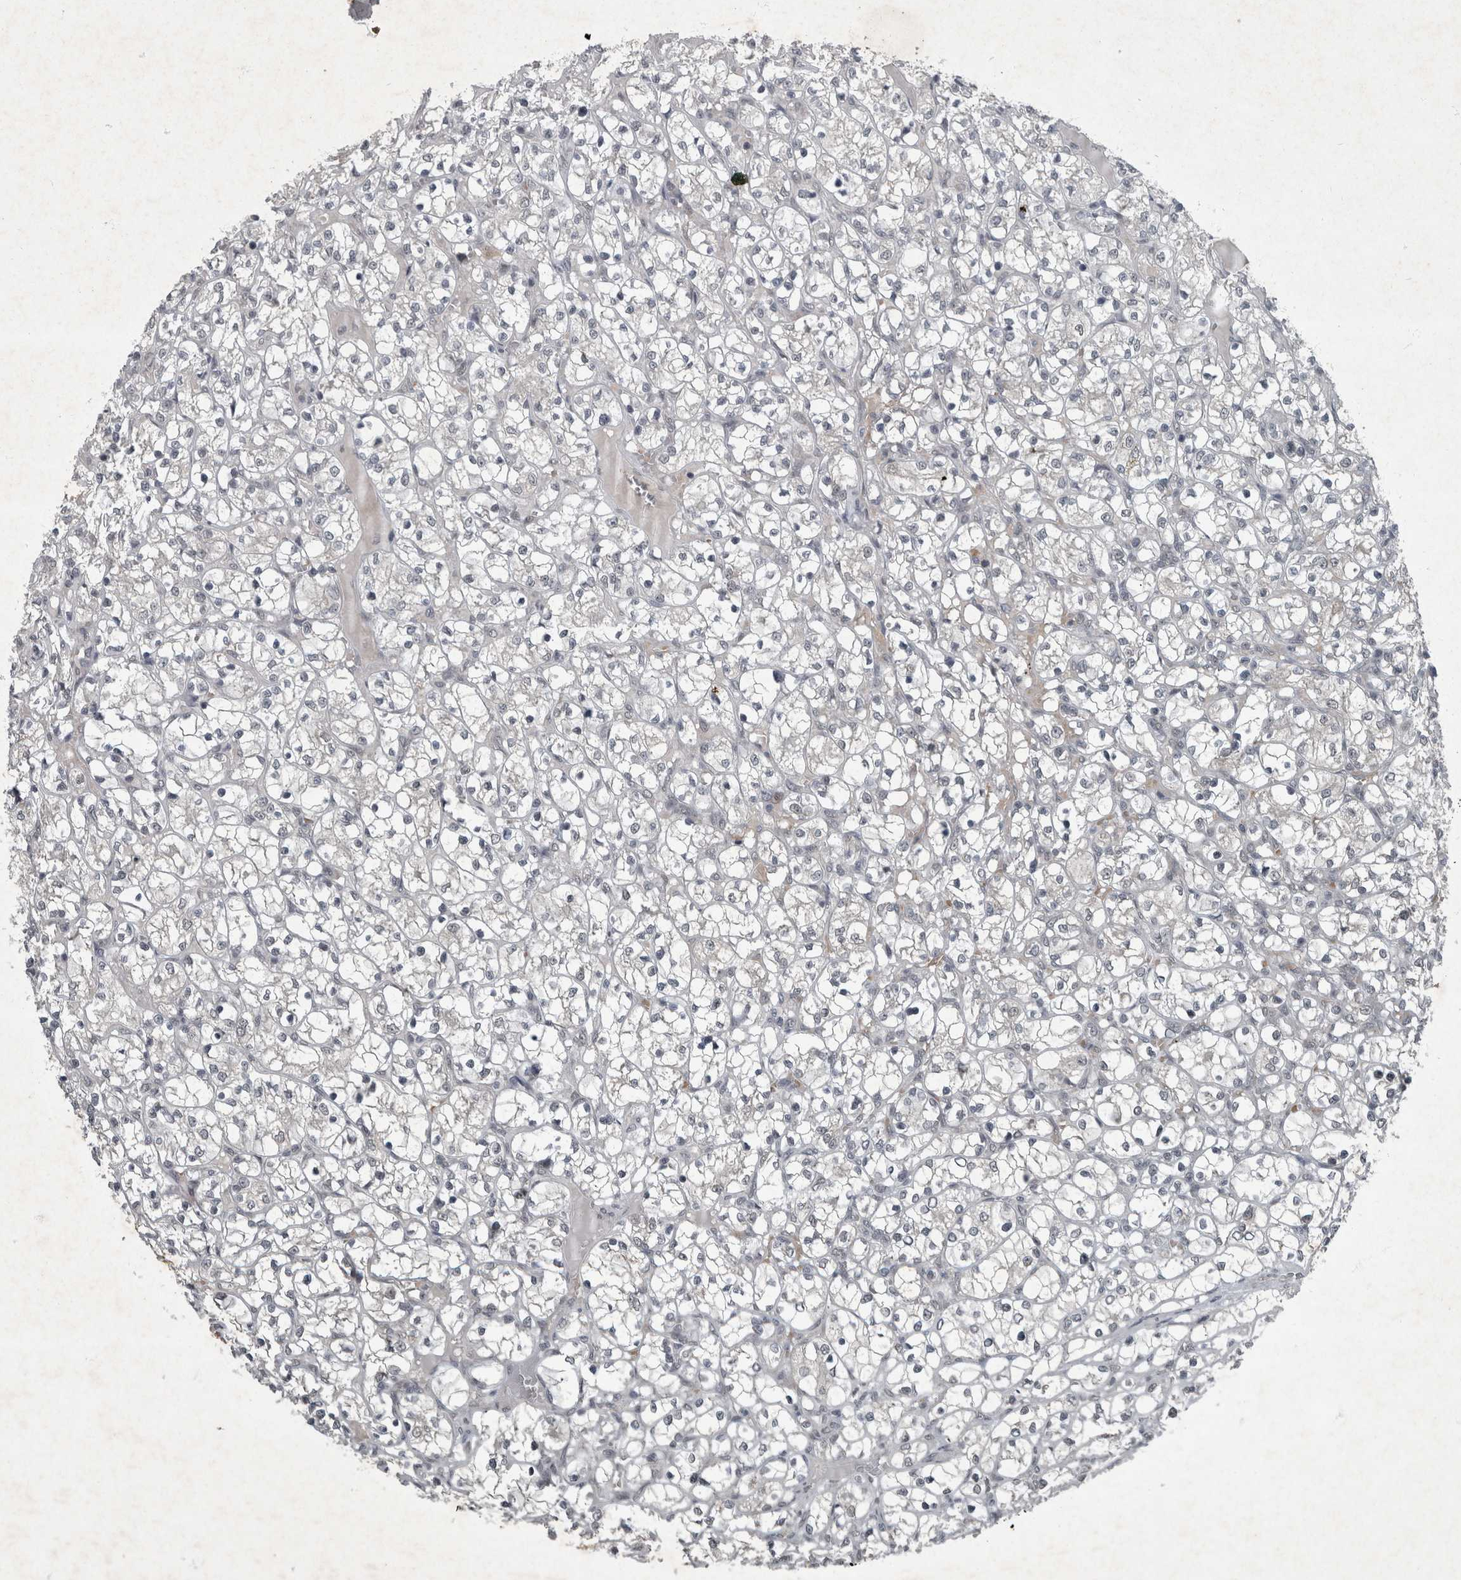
{"staining": {"intensity": "weak", "quantity": "<25%", "location": "nuclear"}, "tissue": "renal cancer", "cell_type": "Tumor cells", "image_type": "cancer", "snomed": [{"axis": "morphology", "description": "Adenocarcinoma, NOS"}, {"axis": "topography", "description": "Kidney"}], "caption": "DAB immunohistochemical staining of human renal adenocarcinoma shows no significant staining in tumor cells.", "gene": "WDR33", "patient": {"sex": "female", "age": 69}}